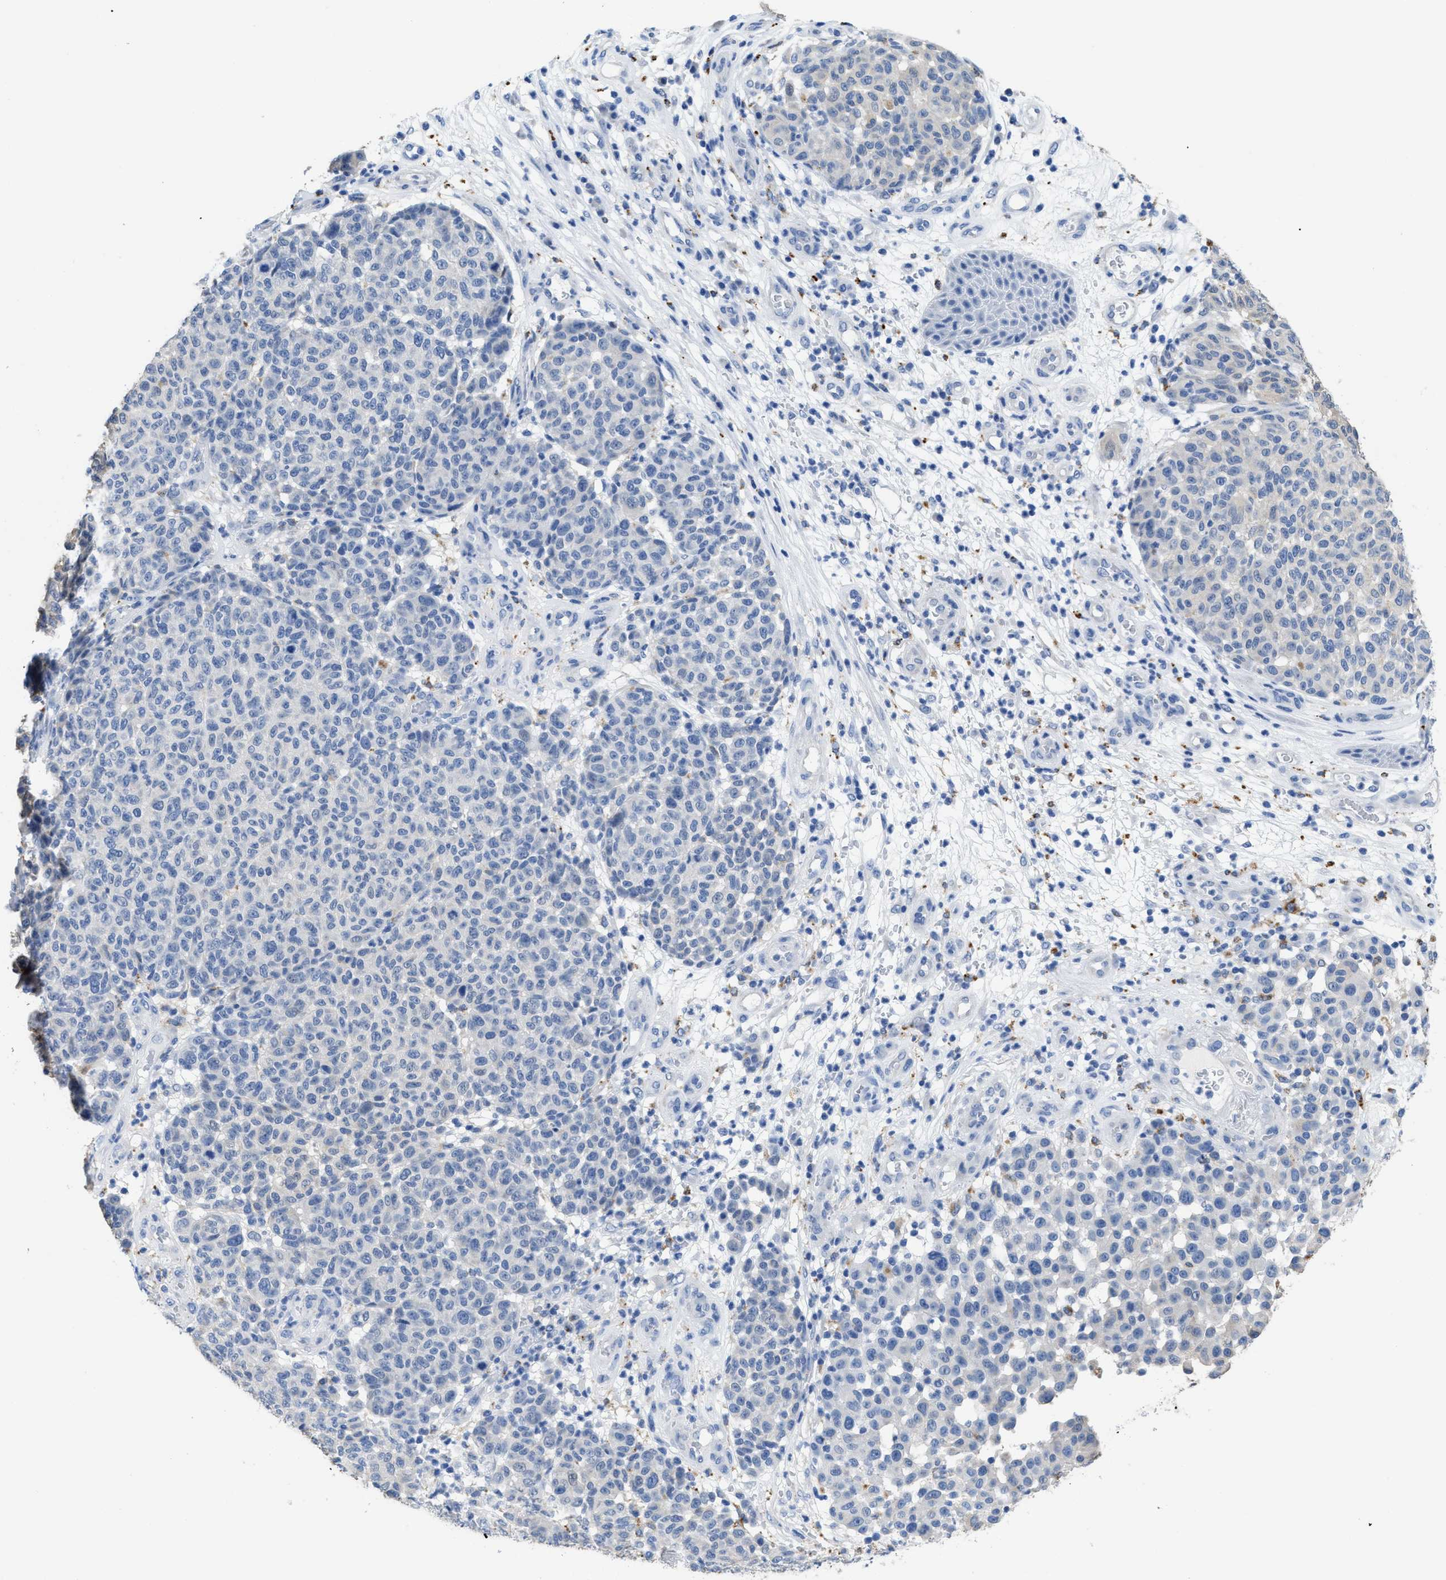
{"staining": {"intensity": "negative", "quantity": "none", "location": "none"}, "tissue": "melanoma", "cell_type": "Tumor cells", "image_type": "cancer", "snomed": [{"axis": "morphology", "description": "Malignant melanoma, NOS"}, {"axis": "topography", "description": "Skin"}], "caption": "Protein analysis of malignant melanoma reveals no significant expression in tumor cells.", "gene": "APOBEC2", "patient": {"sex": "male", "age": 59}}